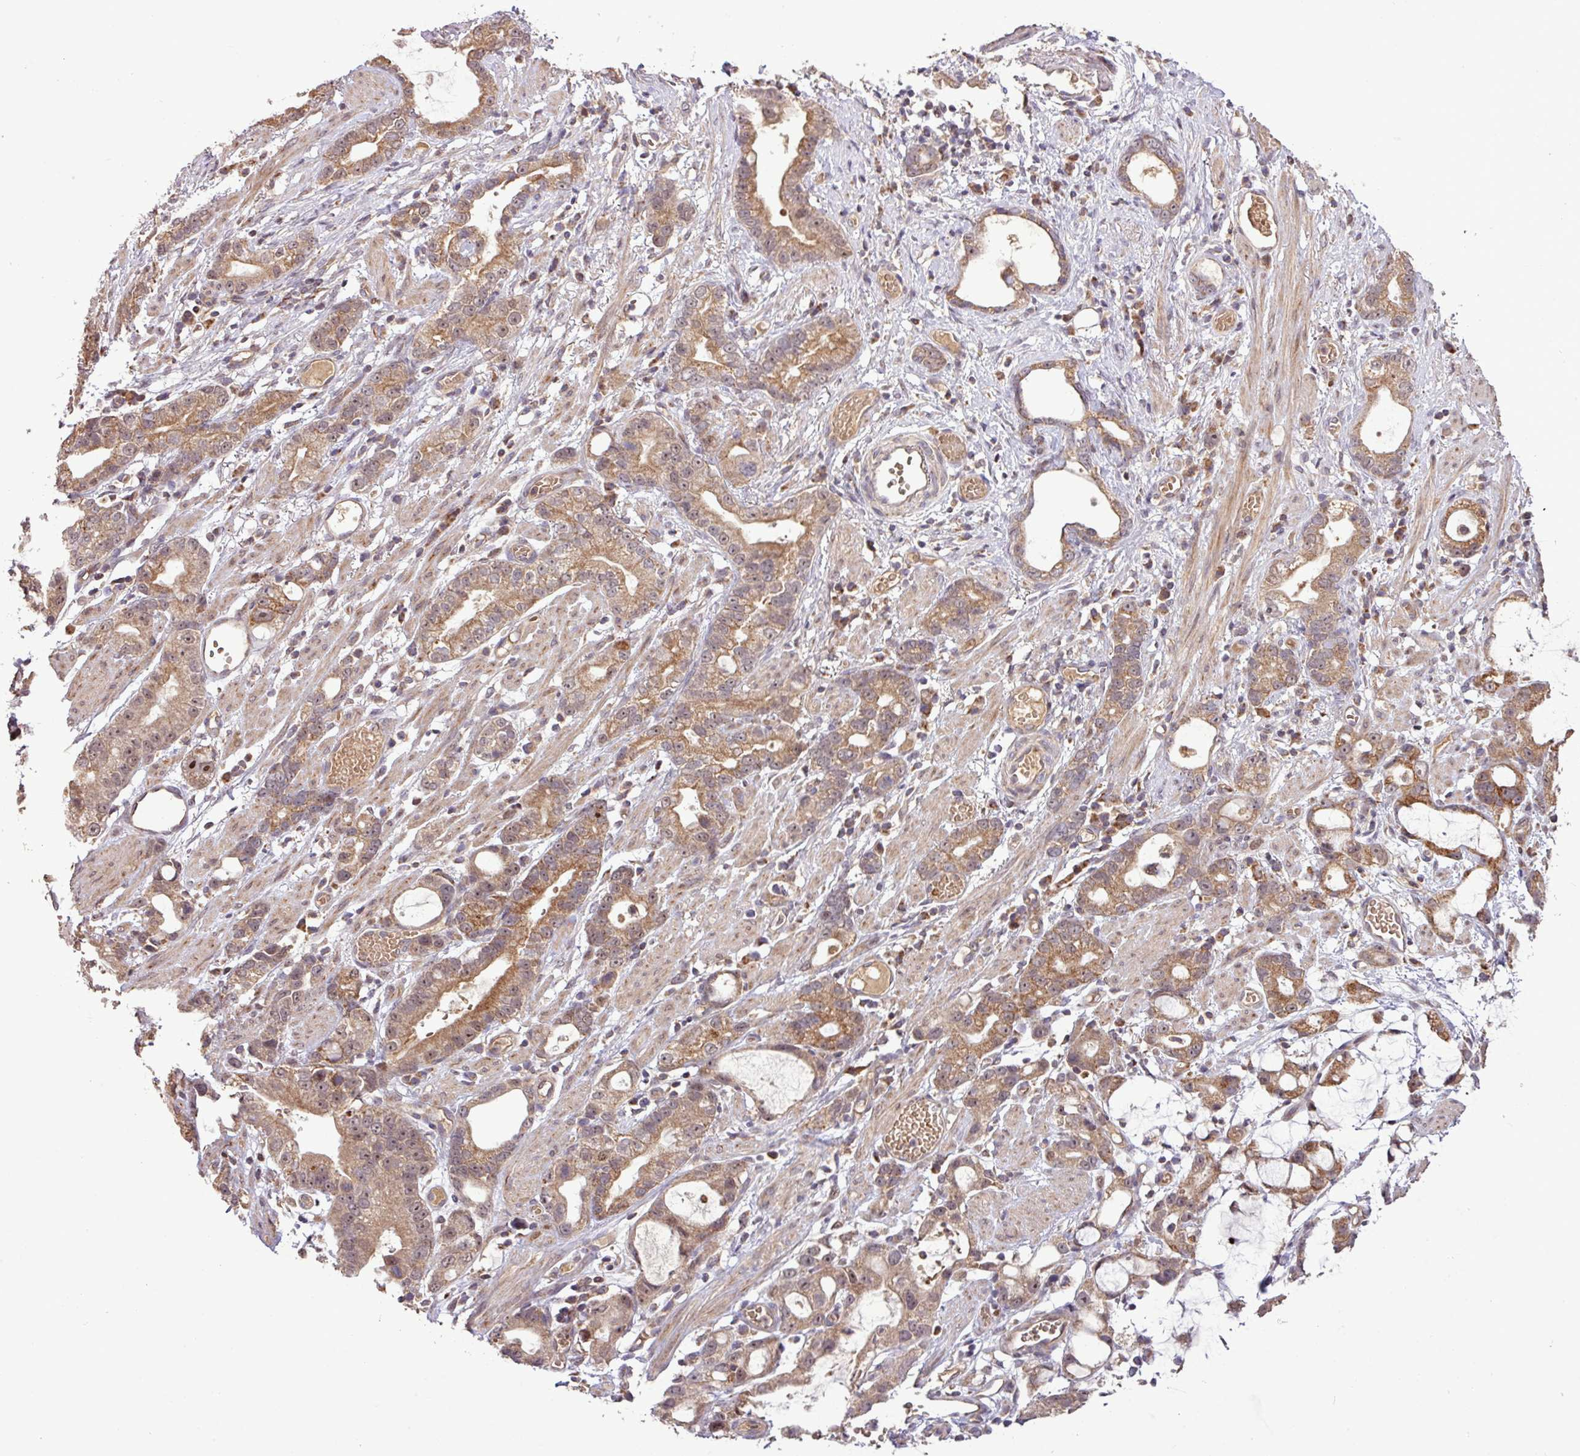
{"staining": {"intensity": "moderate", "quantity": ">75%", "location": "cytoplasmic/membranous"}, "tissue": "stomach cancer", "cell_type": "Tumor cells", "image_type": "cancer", "snomed": [{"axis": "morphology", "description": "Adenocarcinoma, NOS"}, {"axis": "topography", "description": "Stomach"}], "caption": "IHC histopathology image of human stomach adenocarcinoma stained for a protein (brown), which shows medium levels of moderate cytoplasmic/membranous expression in about >75% of tumor cells.", "gene": "YPEL3", "patient": {"sex": "male", "age": 55}}